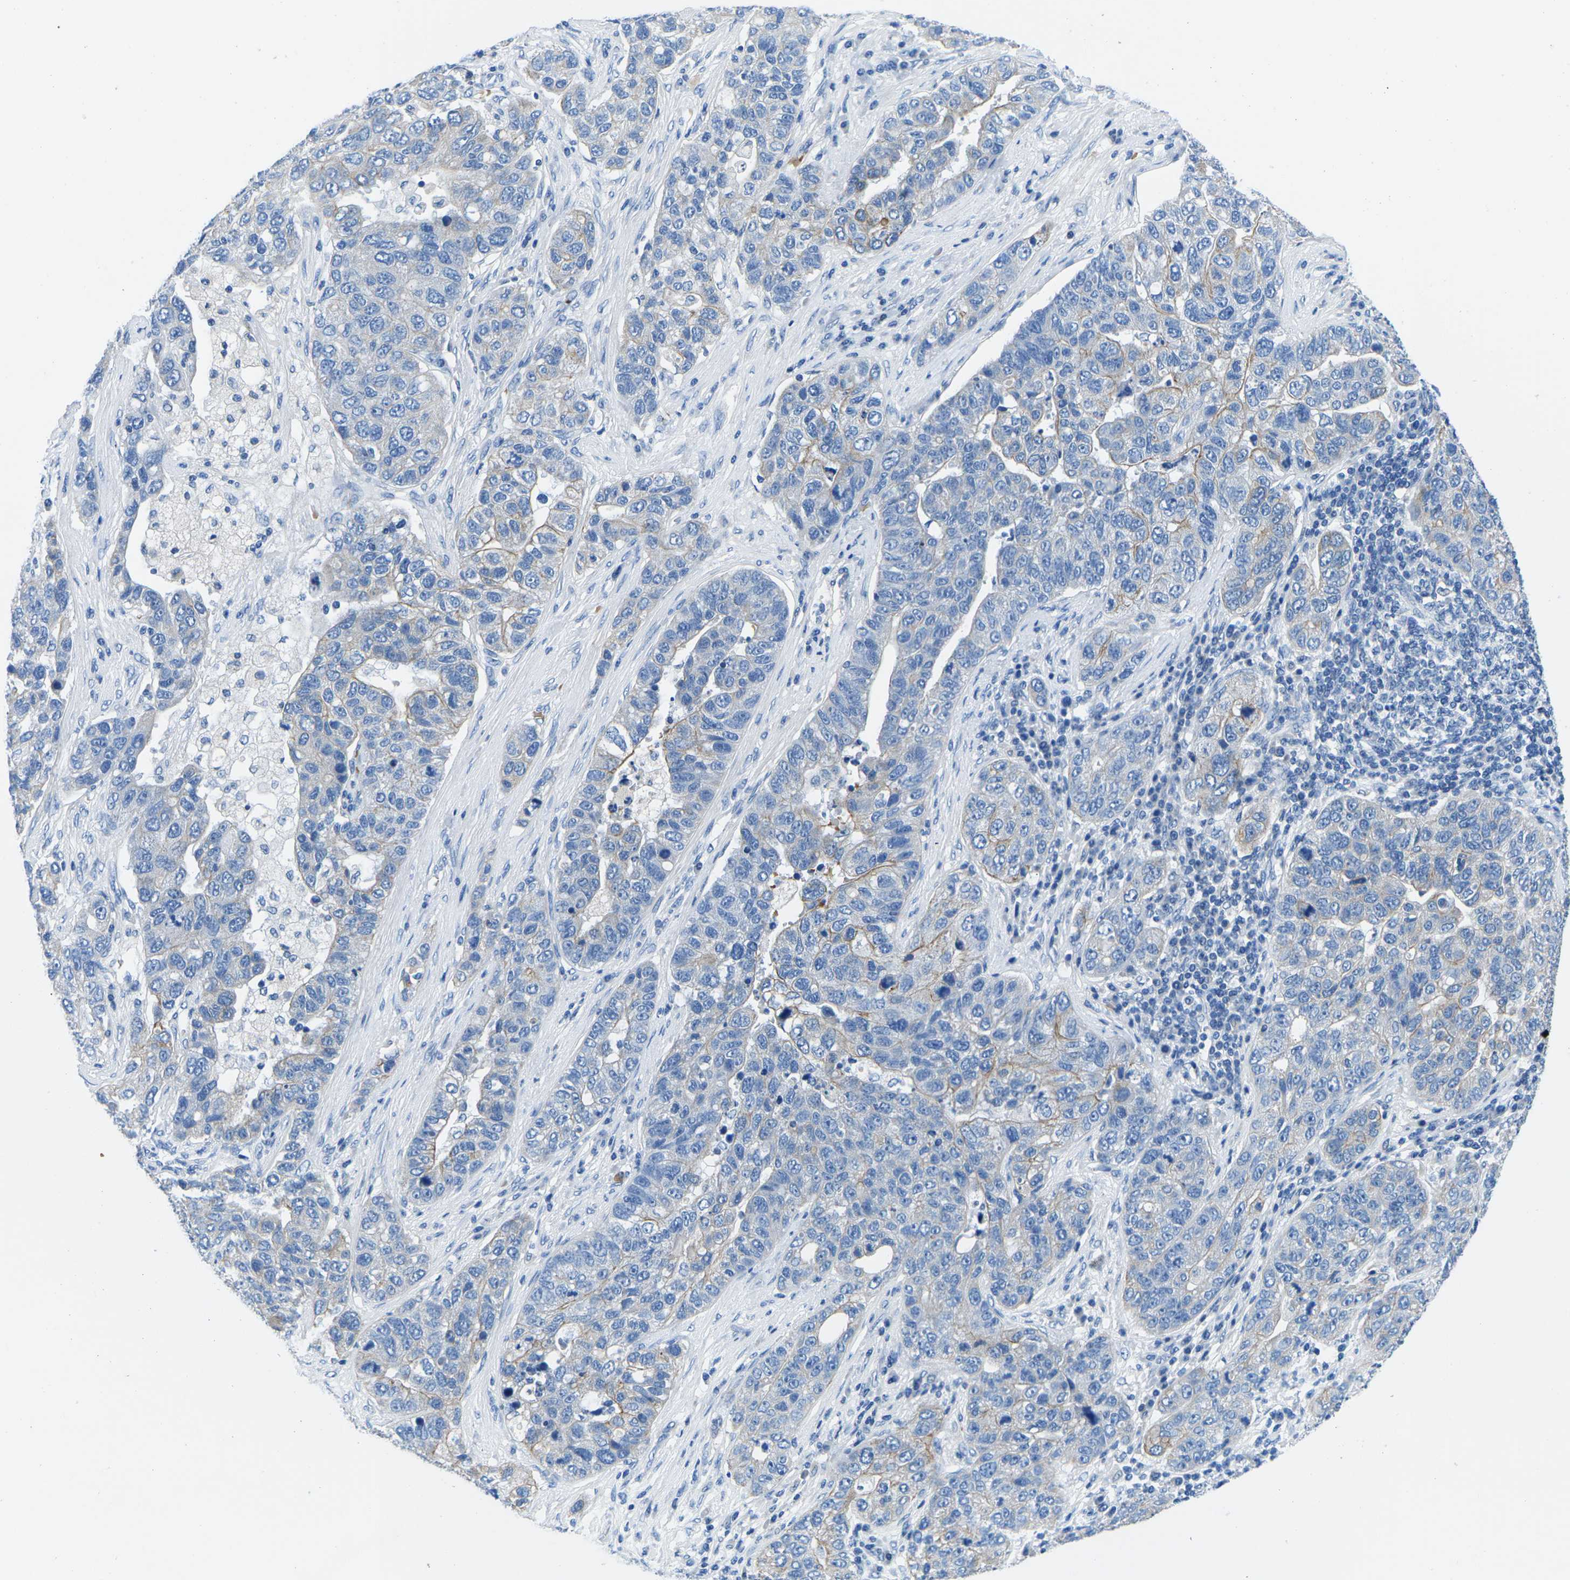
{"staining": {"intensity": "weak", "quantity": "25%-75%", "location": "cytoplasmic/membranous"}, "tissue": "pancreatic cancer", "cell_type": "Tumor cells", "image_type": "cancer", "snomed": [{"axis": "morphology", "description": "Adenocarcinoma, NOS"}, {"axis": "topography", "description": "Pancreas"}], "caption": "Protein analysis of pancreatic adenocarcinoma tissue shows weak cytoplasmic/membranous staining in about 25%-75% of tumor cells.", "gene": "TM6SF1", "patient": {"sex": "female", "age": 61}}